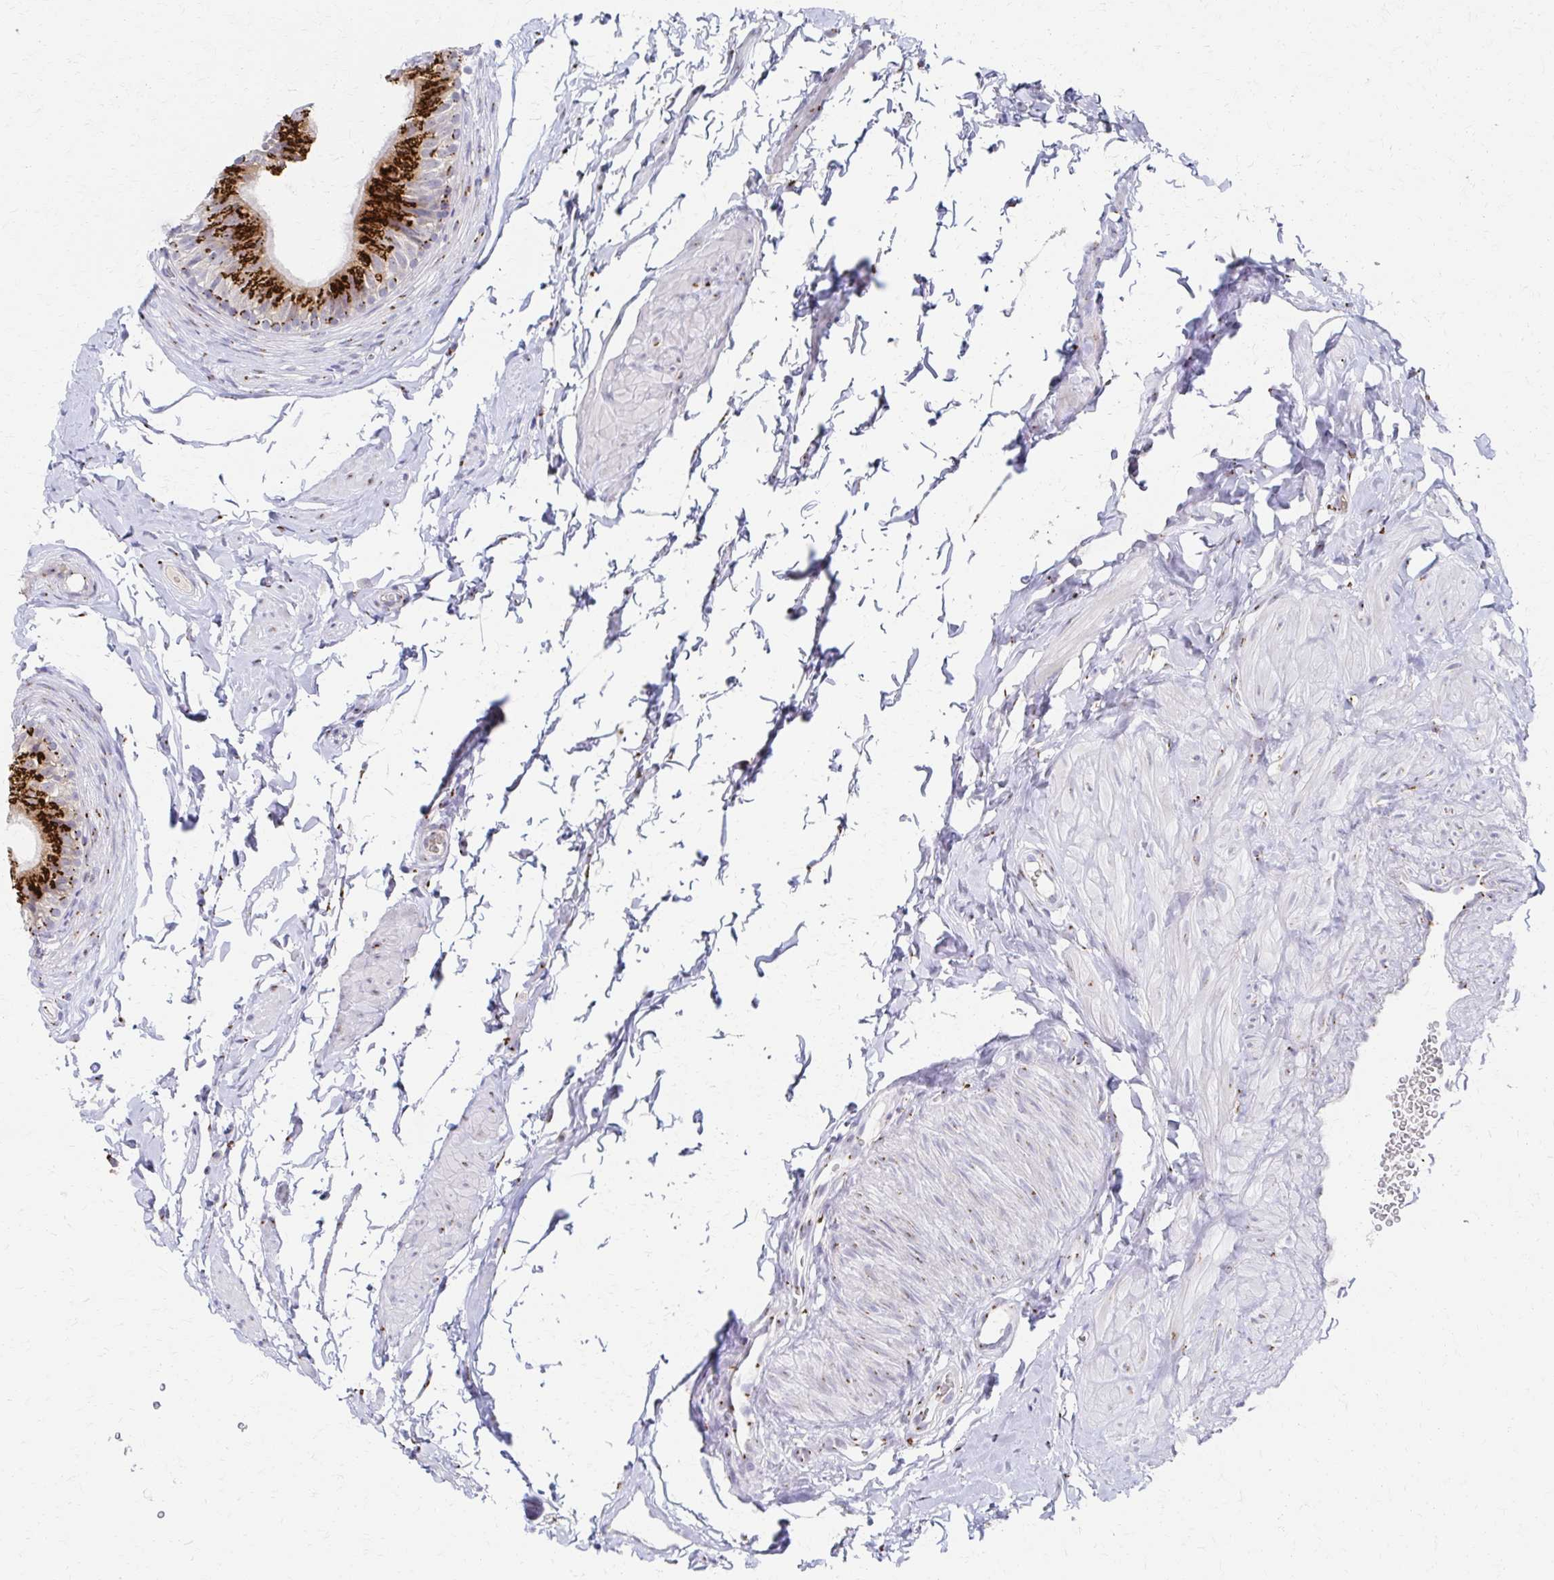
{"staining": {"intensity": "strong", "quantity": ">75%", "location": "cytoplasmic/membranous"}, "tissue": "epididymis", "cell_type": "Glandular cells", "image_type": "normal", "snomed": [{"axis": "morphology", "description": "Normal tissue, NOS"}, {"axis": "topography", "description": "Epididymis, spermatic cord, NOS"}, {"axis": "topography", "description": "Epididymis"}, {"axis": "topography", "description": "Peripheral nerve tissue"}], "caption": "Immunohistochemical staining of unremarkable human epididymis displays high levels of strong cytoplasmic/membranous staining in about >75% of glandular cells.", "gene": "ENSG00000254692", "patient": {"sex": "male", "age": 29}}